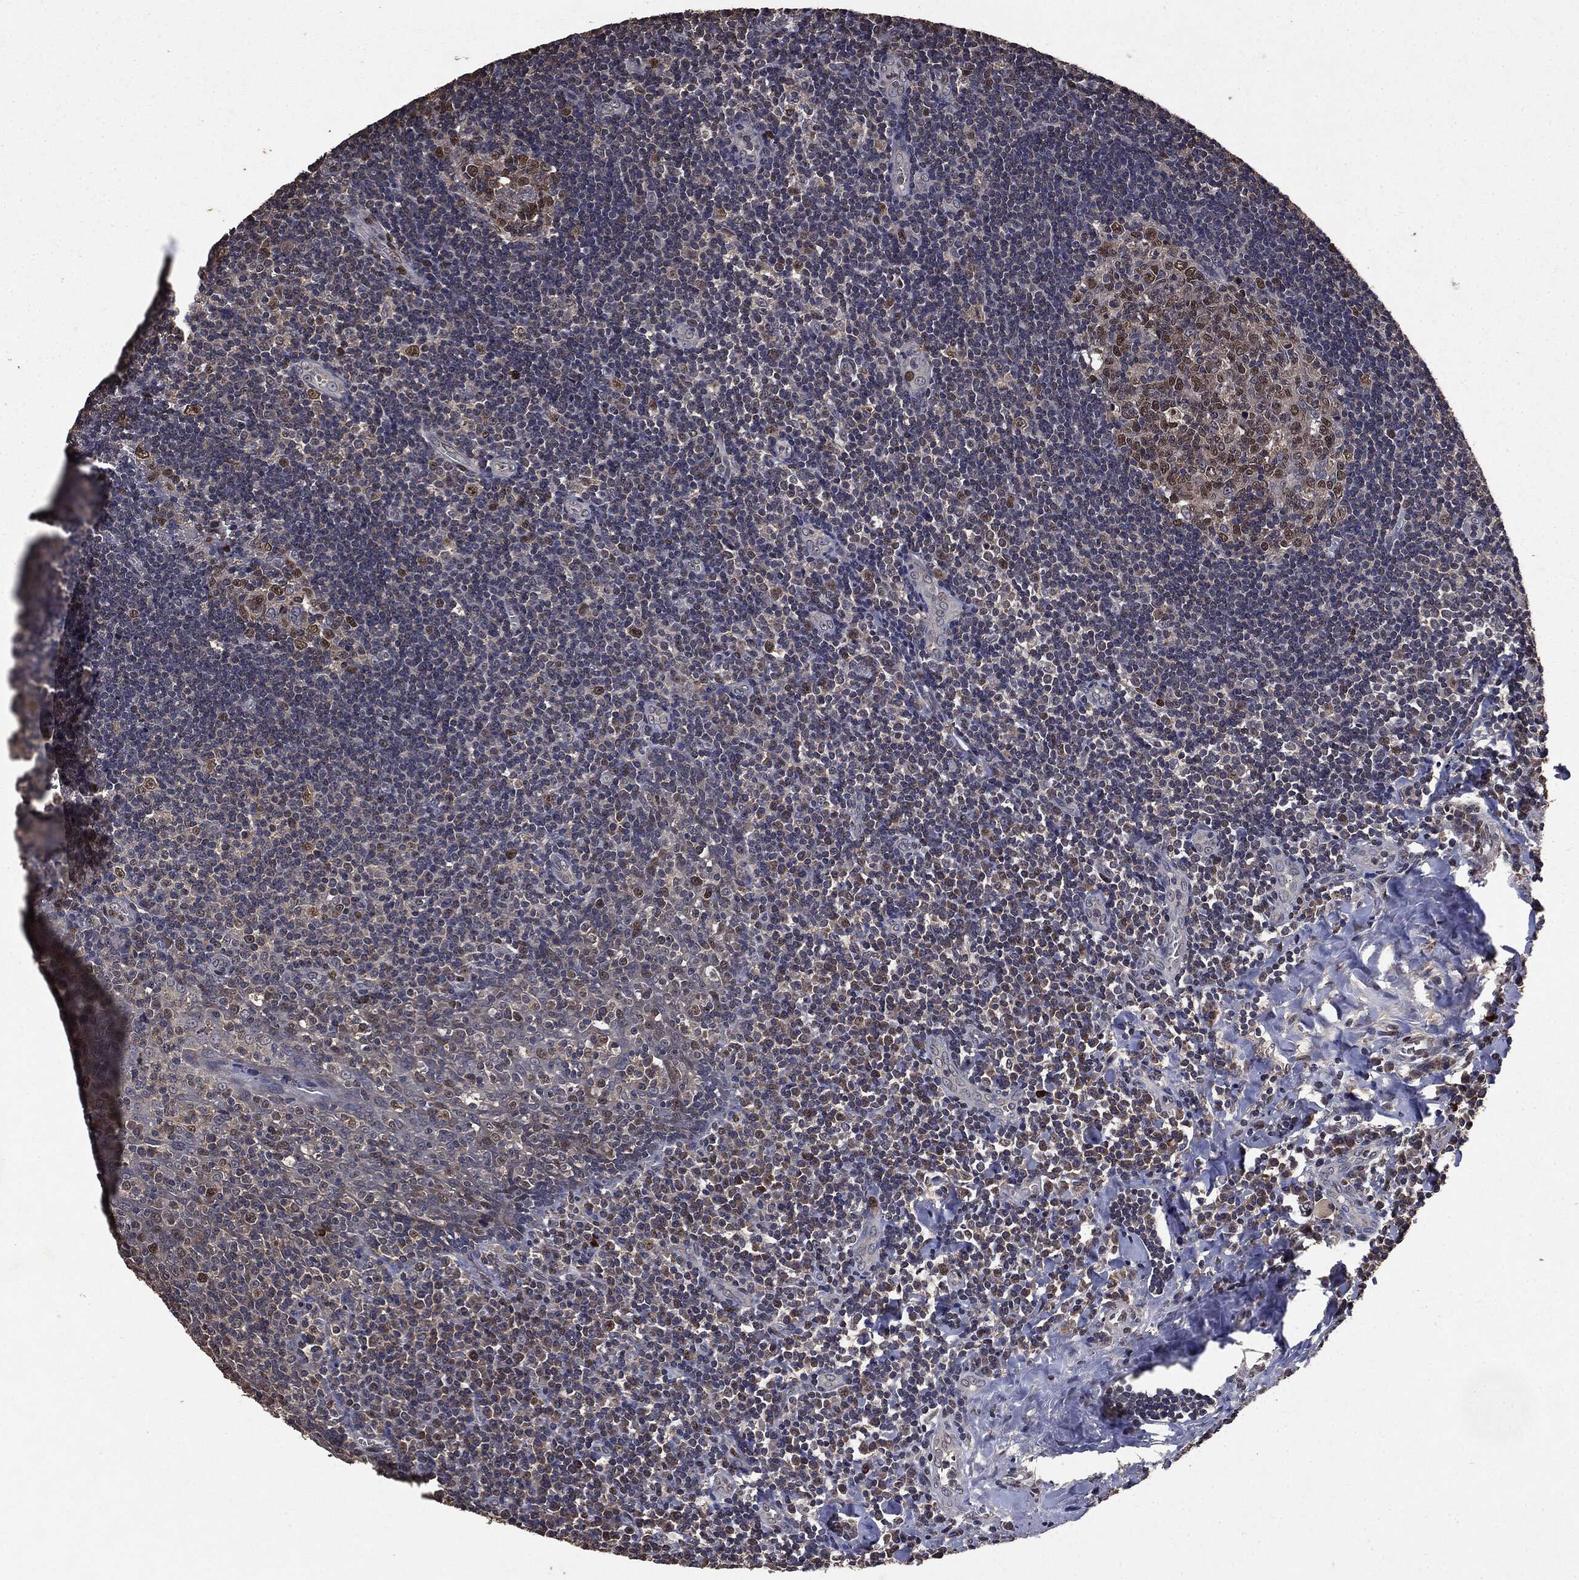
{"staining": {"intensity": "moderate", "quantity": "25%-75%", "location": "nuclear"}, "tissue": "tonsil", "cell_type": "Germinal center cells", "image_type": "normal", "snomed": [{"axis": "morphology", "description": "Normal tissue, NOS"}, {"axis": "morphology", "description": "Inflammation, NOS"}, {"axis": "topography", "description": "Tonsil"}], "caption": "Immunohistochemistry micrograph of unremarkable tonsil: human tonsil stained using immunohistochemistry reveals medium levels of moderate protein expression localized specifically in the nuclear of germinal center cells, appearing as a nuclear brown color.", "gene": "PPP6R2", "patient": {"sex": "female", "age": 31}}